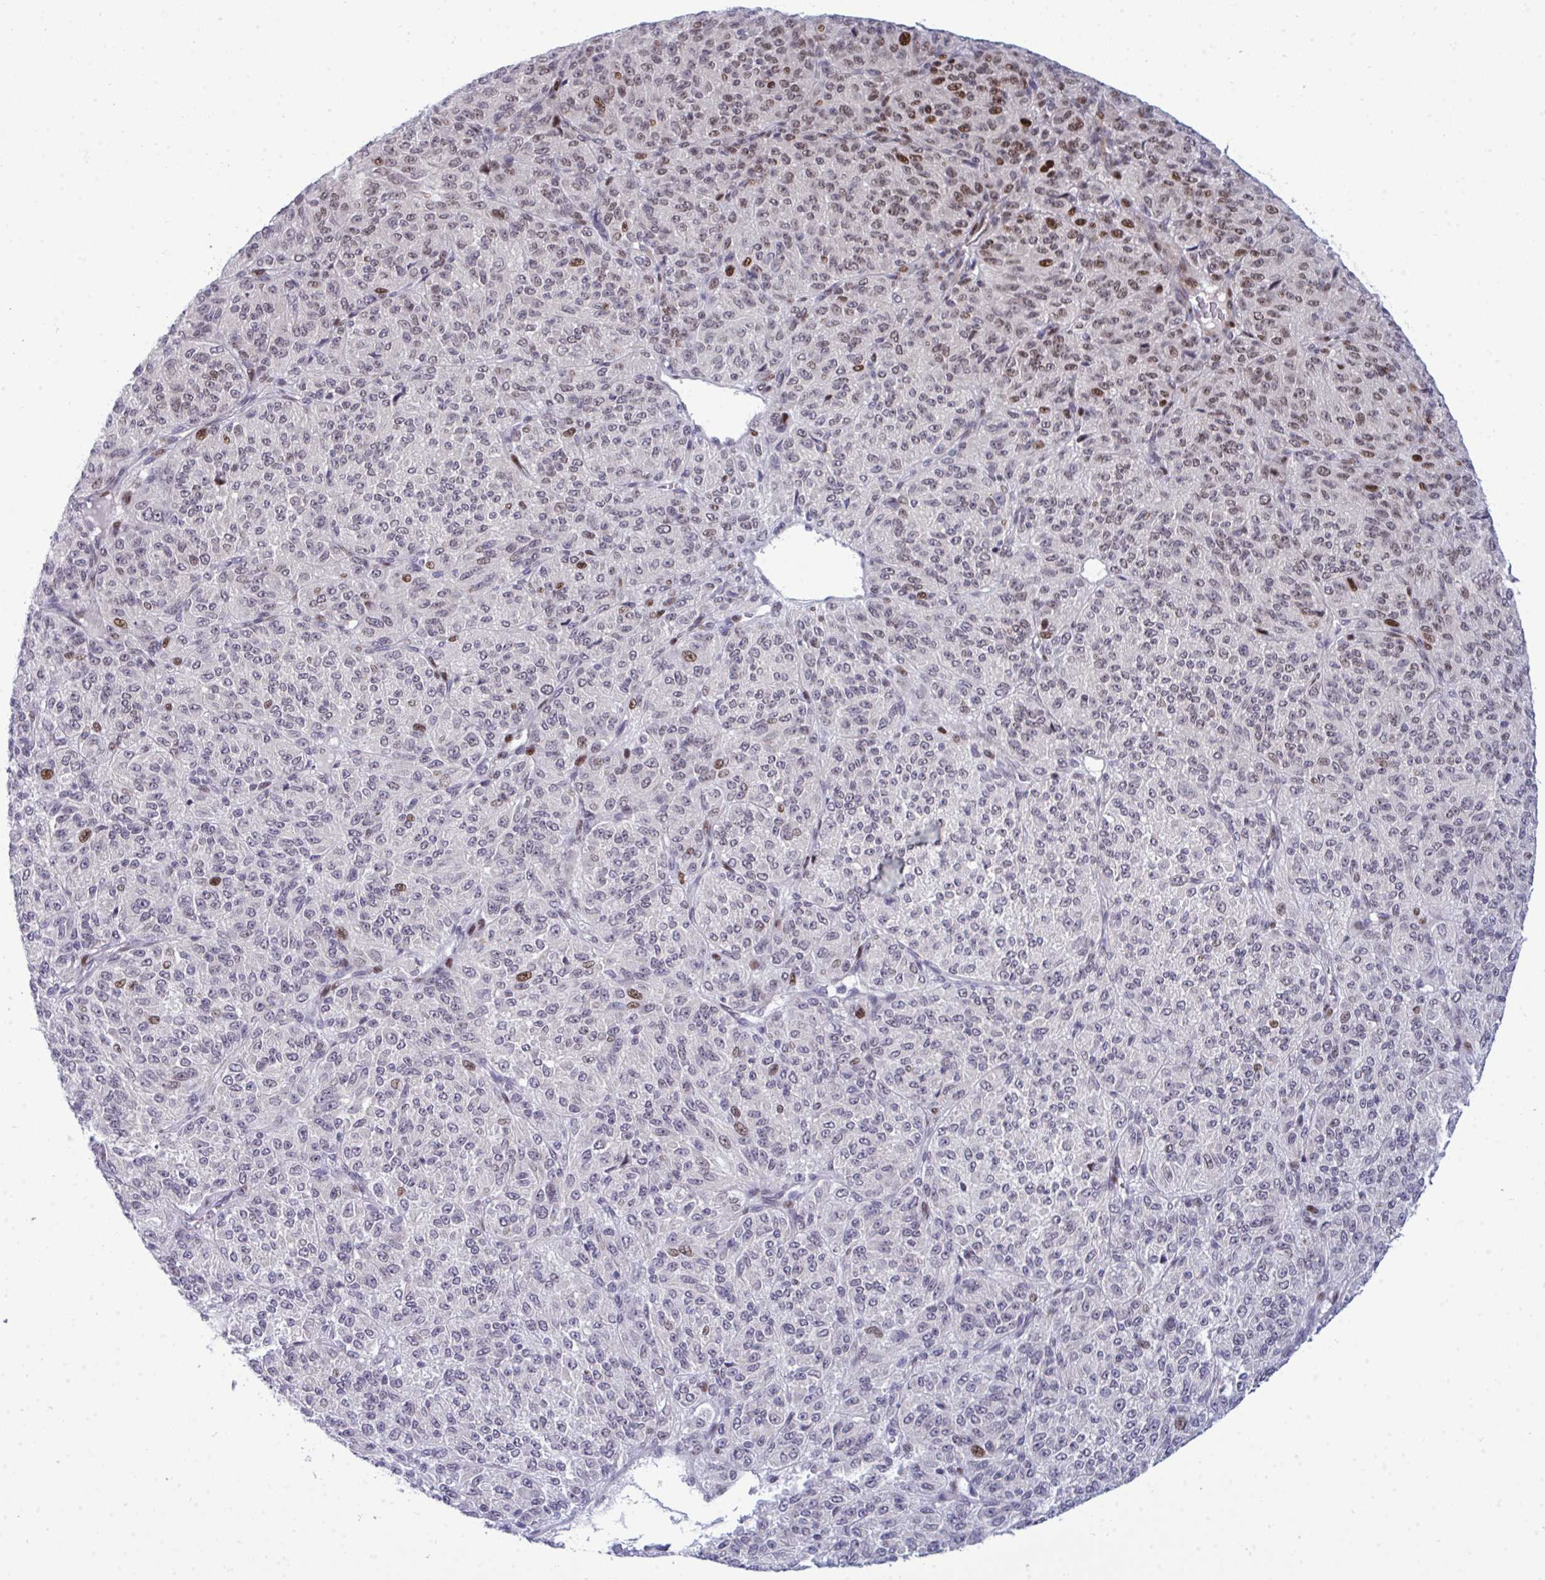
{"staining": {"intensity": "moderate", "quantity": "<25%", "location": "nuclear"}, "tissue": "melanoma", "cell_type": "Tumor cells", "image_type": "cancer", "snomed": [{"axis": "morphology", "description": "Malignant melanoma, Metastatic site"}, {"axis": "topography", "description": "Brain"}], "caption": "Malignant melanoma (metastatic site) stained with a brown dye reveals moderate nuclear positive staining in about <25% of tumor cells.", "gene": "TAB1", "patient": {"sex": "female", "age": 56}}